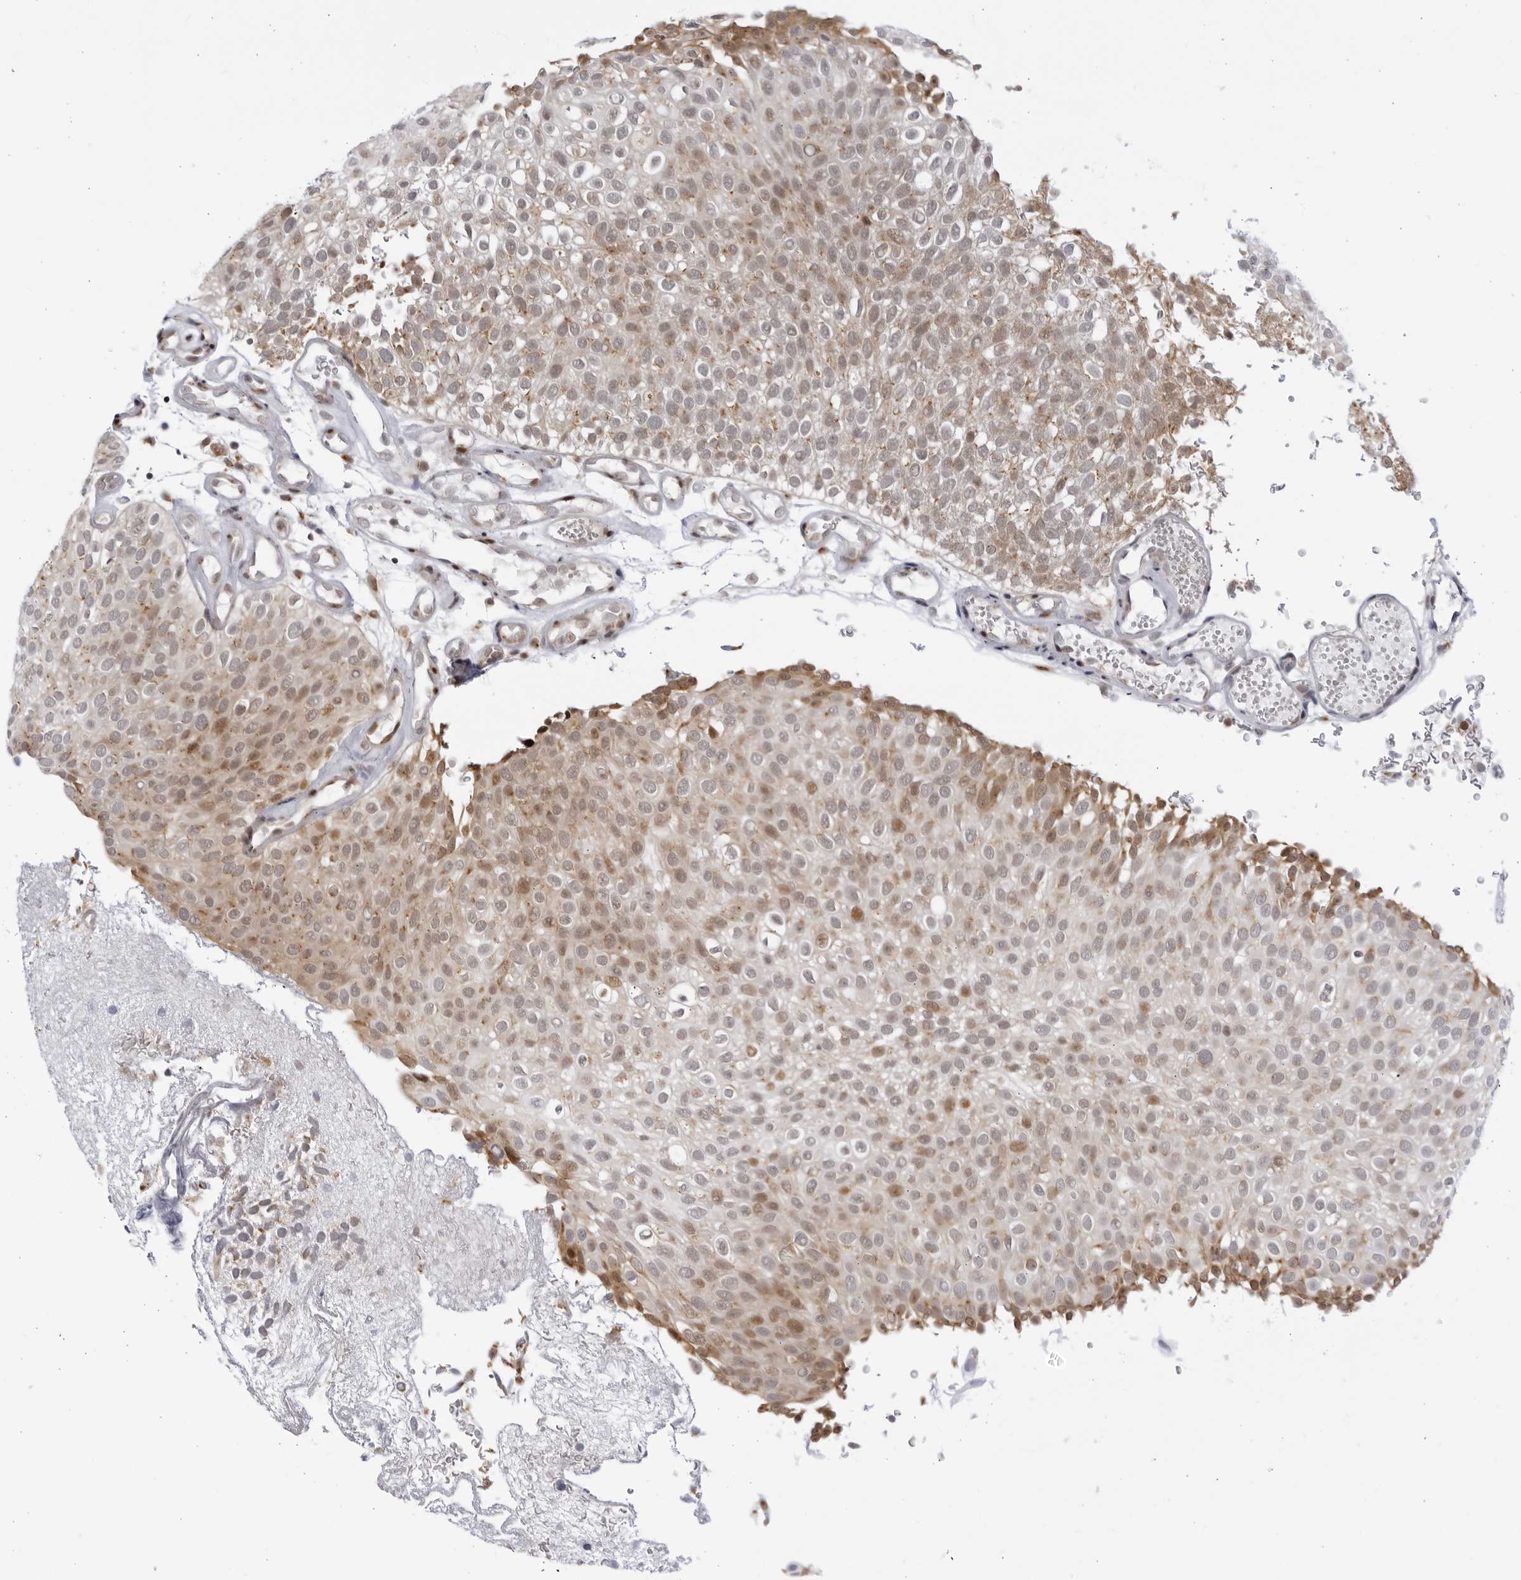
{"staining": {"intensity": "moderate", "quantity": ">75%", "location": "cytoplasmic/membranous,nuclear"}, "tissue": "urothelial cancer", "cell_type": "Tumor cells", "image_type": "cancer", "snomed": [{"axis": "morphology", "description": "Urothelial carcinoma, Low grade"}, {"axis": "topography", "description": "Urinary bladder"}], "caption": "Human urothelial cancer stained for a protein (brown) reveals moderate cytoplasmic/membranous and nuclear positive expression in about >75% of tumor cells.", "gene": "RASGEF1C", "patient": {"sex": "male", "age": 78}}